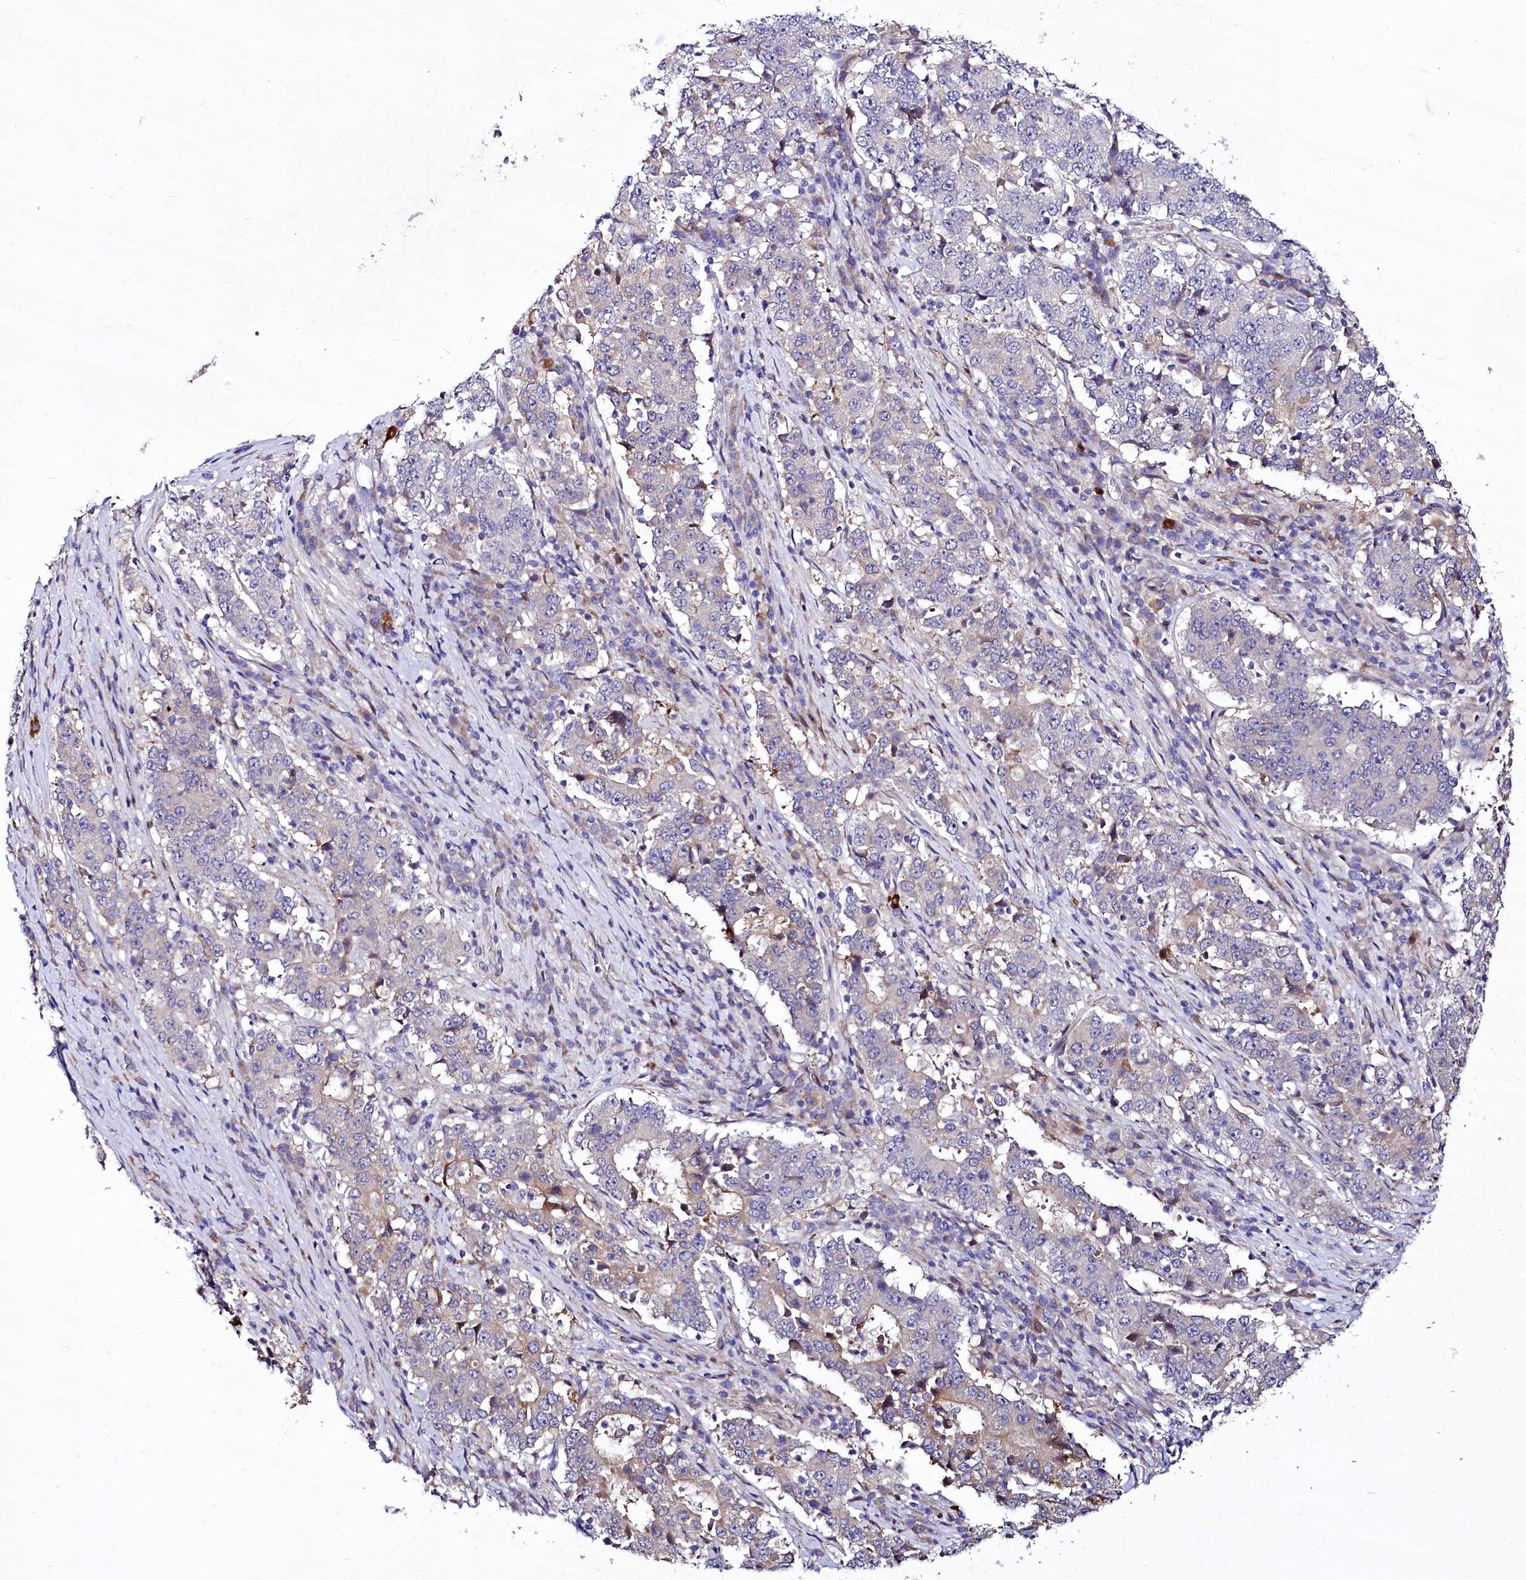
{"staining": {"intensity": "weak", "quantity": "<25%", "location": "cytoplasmic/membranous"}, "tissue": "stomach cancer", "cell_type": "Tumor cells", "image_type": "cancer", "snomed": [{"axis": "morphology", "description": "Adenocarcinoma, NOS"}, {"axis": "topography", "description": "Stomach"}], "caption": "Immunohistochemistry (IHC) of stomach cancer (adenocarcinoma) demonstrates no expression in tumor cells.", "gene": "ZC3H12C", "patient": {"sex": "male", "age": 59}}